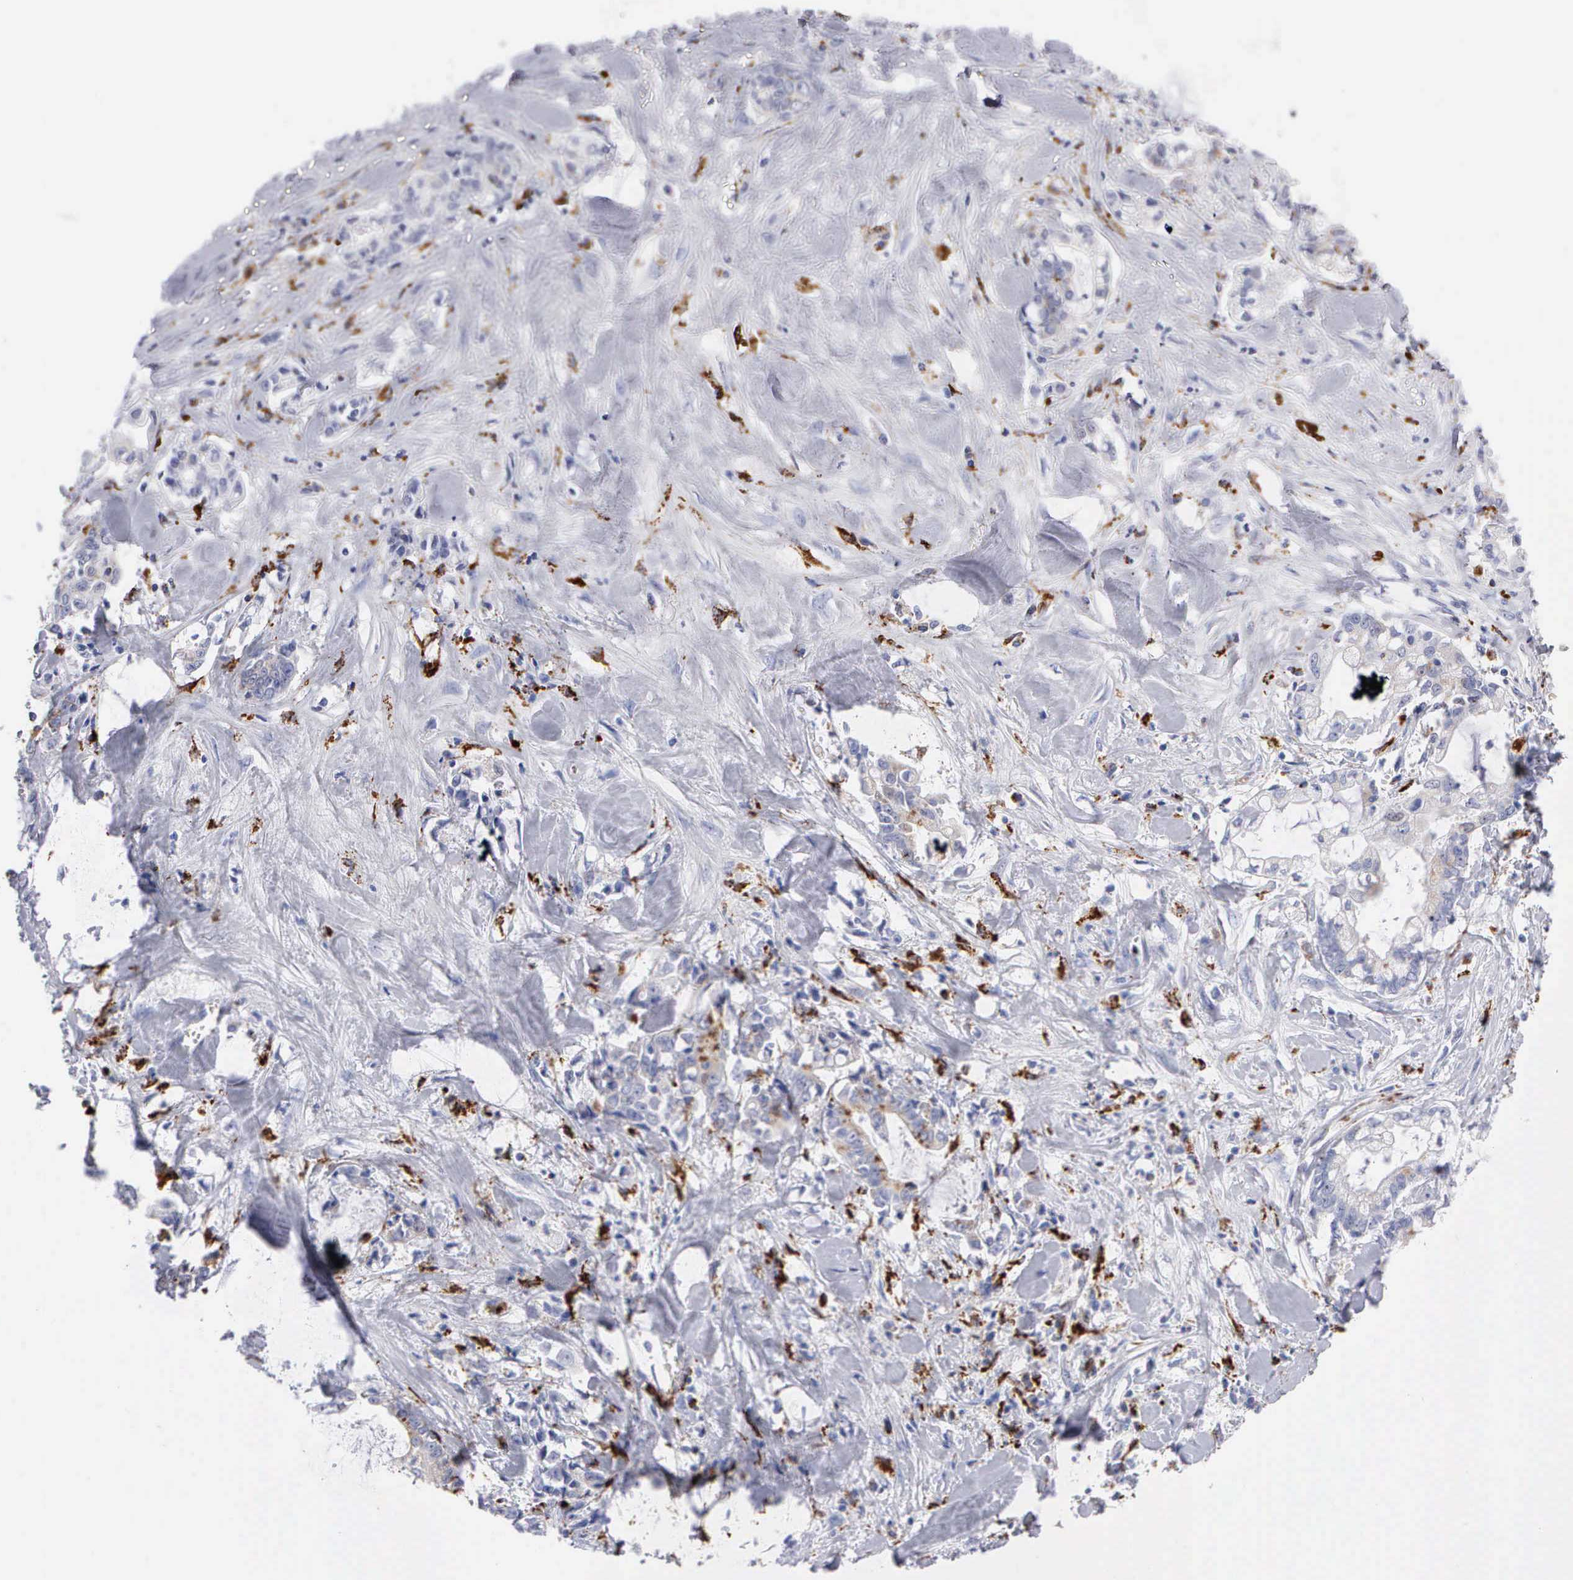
{"staining": {"intensity": "weak", "quantity": "<25%", "location": "cytoplasmic/membranous"}, "tissue": "liver cancer", "cell_type": "Tumor cells", "image_type": "cancer", "snomed": [{"axis": "morphology", "description": "Cholangiocarcinoma"}, {"axis": "topography", "description": "Liver"}], "caption": "The histopathology image exhibits no staining of tumor cells in liver cholangiocarcinoma.", "gene": "CTSH", "patient": {"sex": "male", "age": 57}}